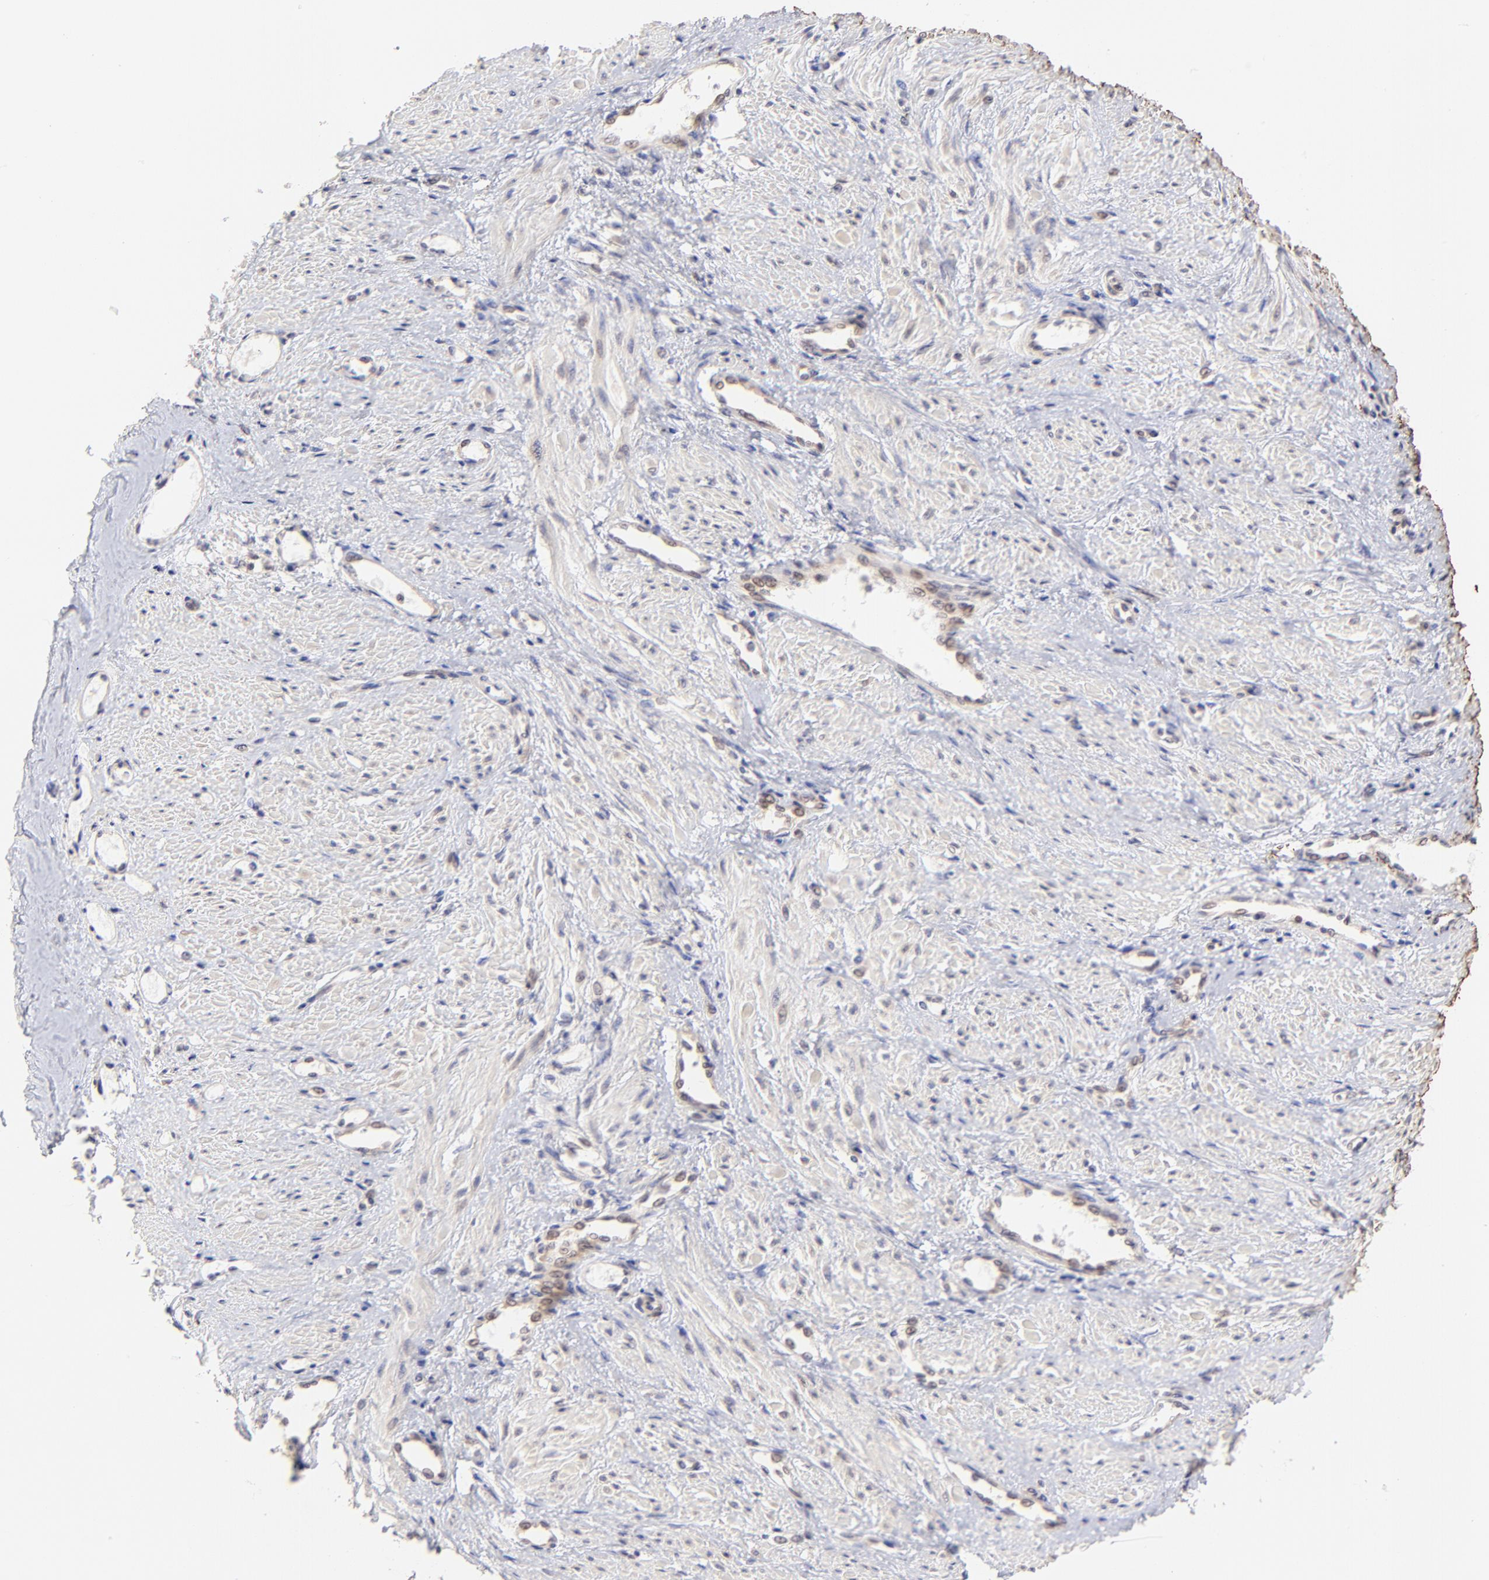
{"staining": {"intensity": "weak", "quantity": "25%-75%", "location": "cytoplasmic/membranous"}, "tissue": "smooth muscle", "cell_type": "Smooth muscle cells", "image_type": "normal", "snomed": [{"axis": "morphology", "description": "Normal tissue, NOS"}, {"axis": "topography", "description": "Smooth muscle"}, {"axis": "topography", "description": "Uterus"}], "caption": "Immunohistochemistry of benign human smooth muscle reveals low levels of weak cytoplasmic/membranous staining in approximately 25%-75% of smooth muscle cells.", "gene": "TNRC6B", "patient": {"sex": "female", "age": 39}}